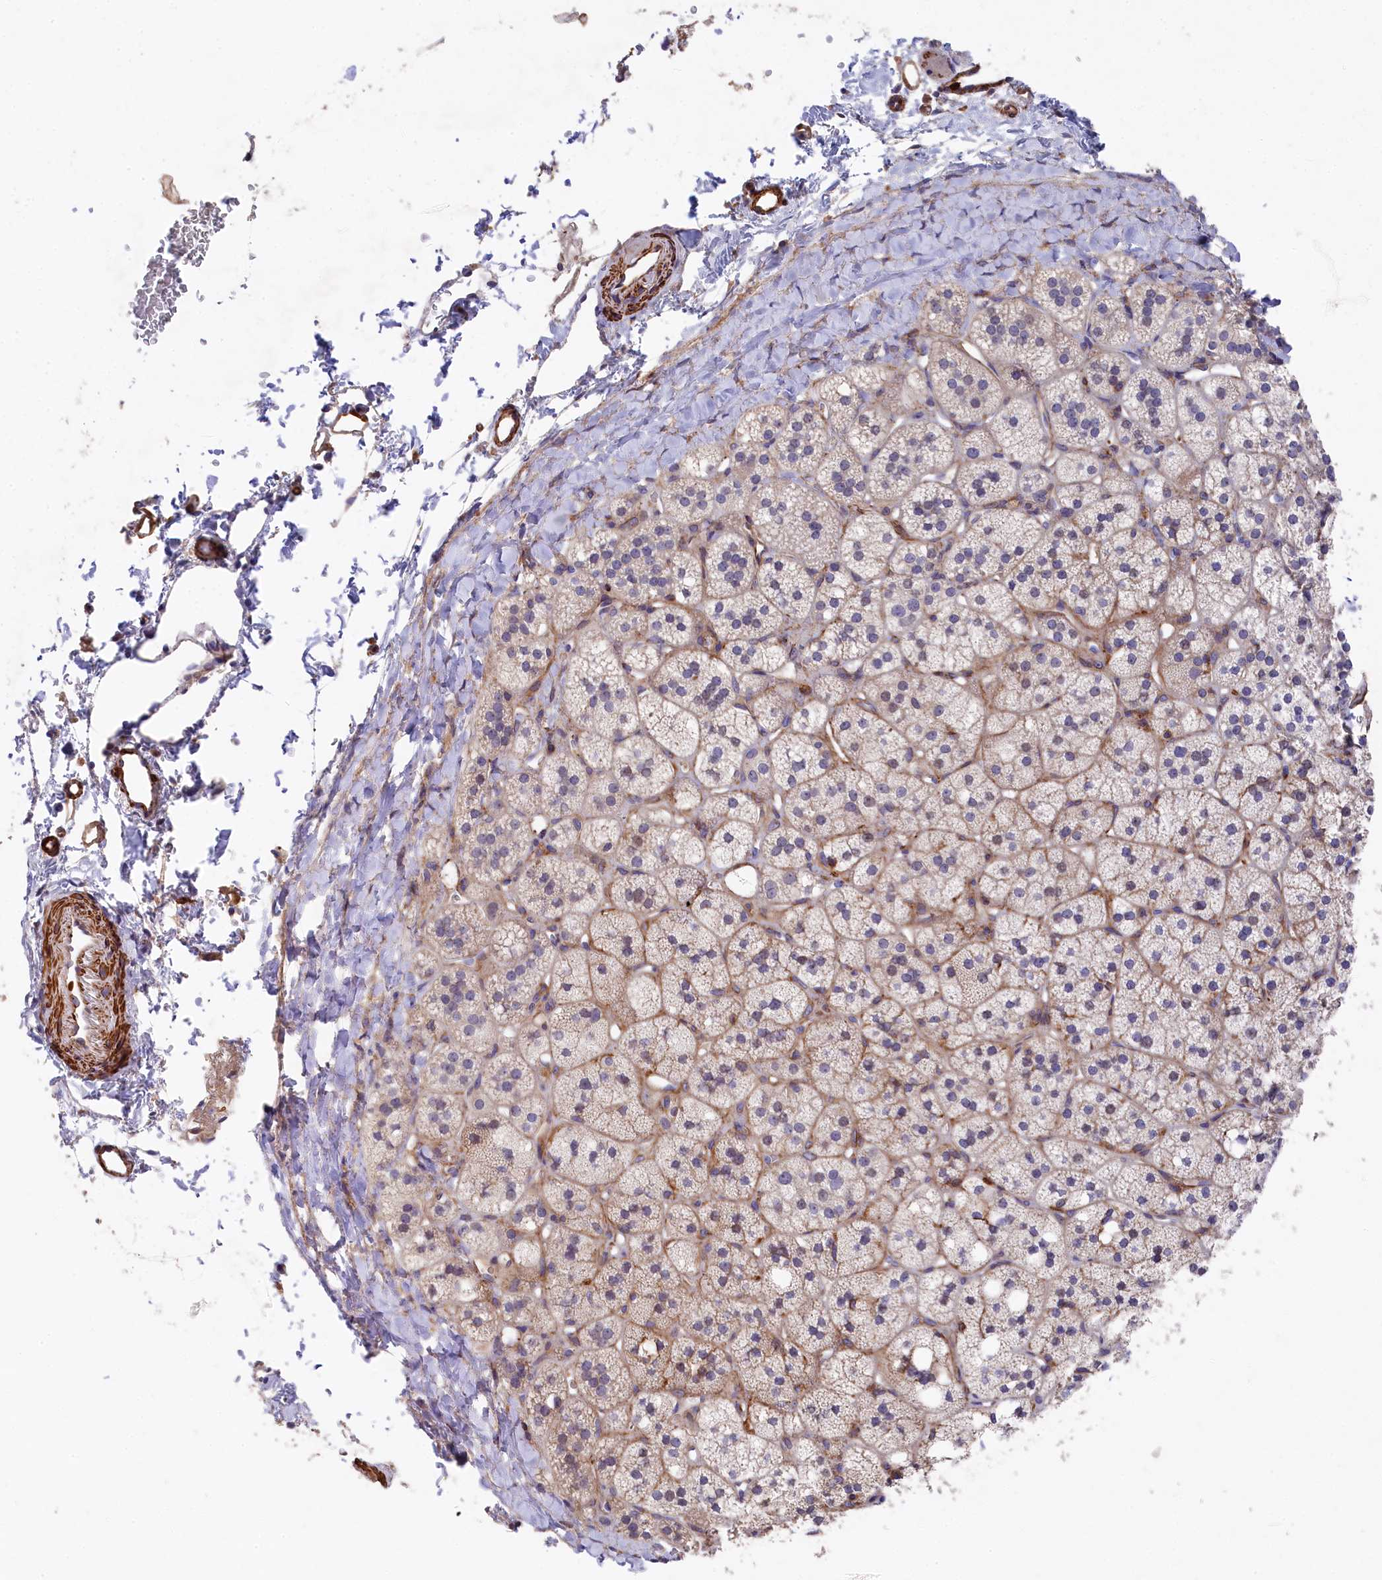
{"staining": {"intensity": "moderate", "quantity": "25%-75%", "location": "cytoplasmic/membranous"}, "tissue": "adrenal gland", "cell_type": "Glandular cells", "image_type": "normal", "snomed": [{"axis": "morphology", "description": "Normal tissue, NOS"}, {"axis": "topography", "description": "Adrenal gland"}], "caption": "Immunohistochemistry histopathology image of benign human adrenal gland stained for a protein (brown), which exhibits medium levels of moderate cytoplasmic/membranous expression in about 25%-75% of glandular cells.", "gene": "RAPSN", "patient": {"sex": "male", "age": 61}}